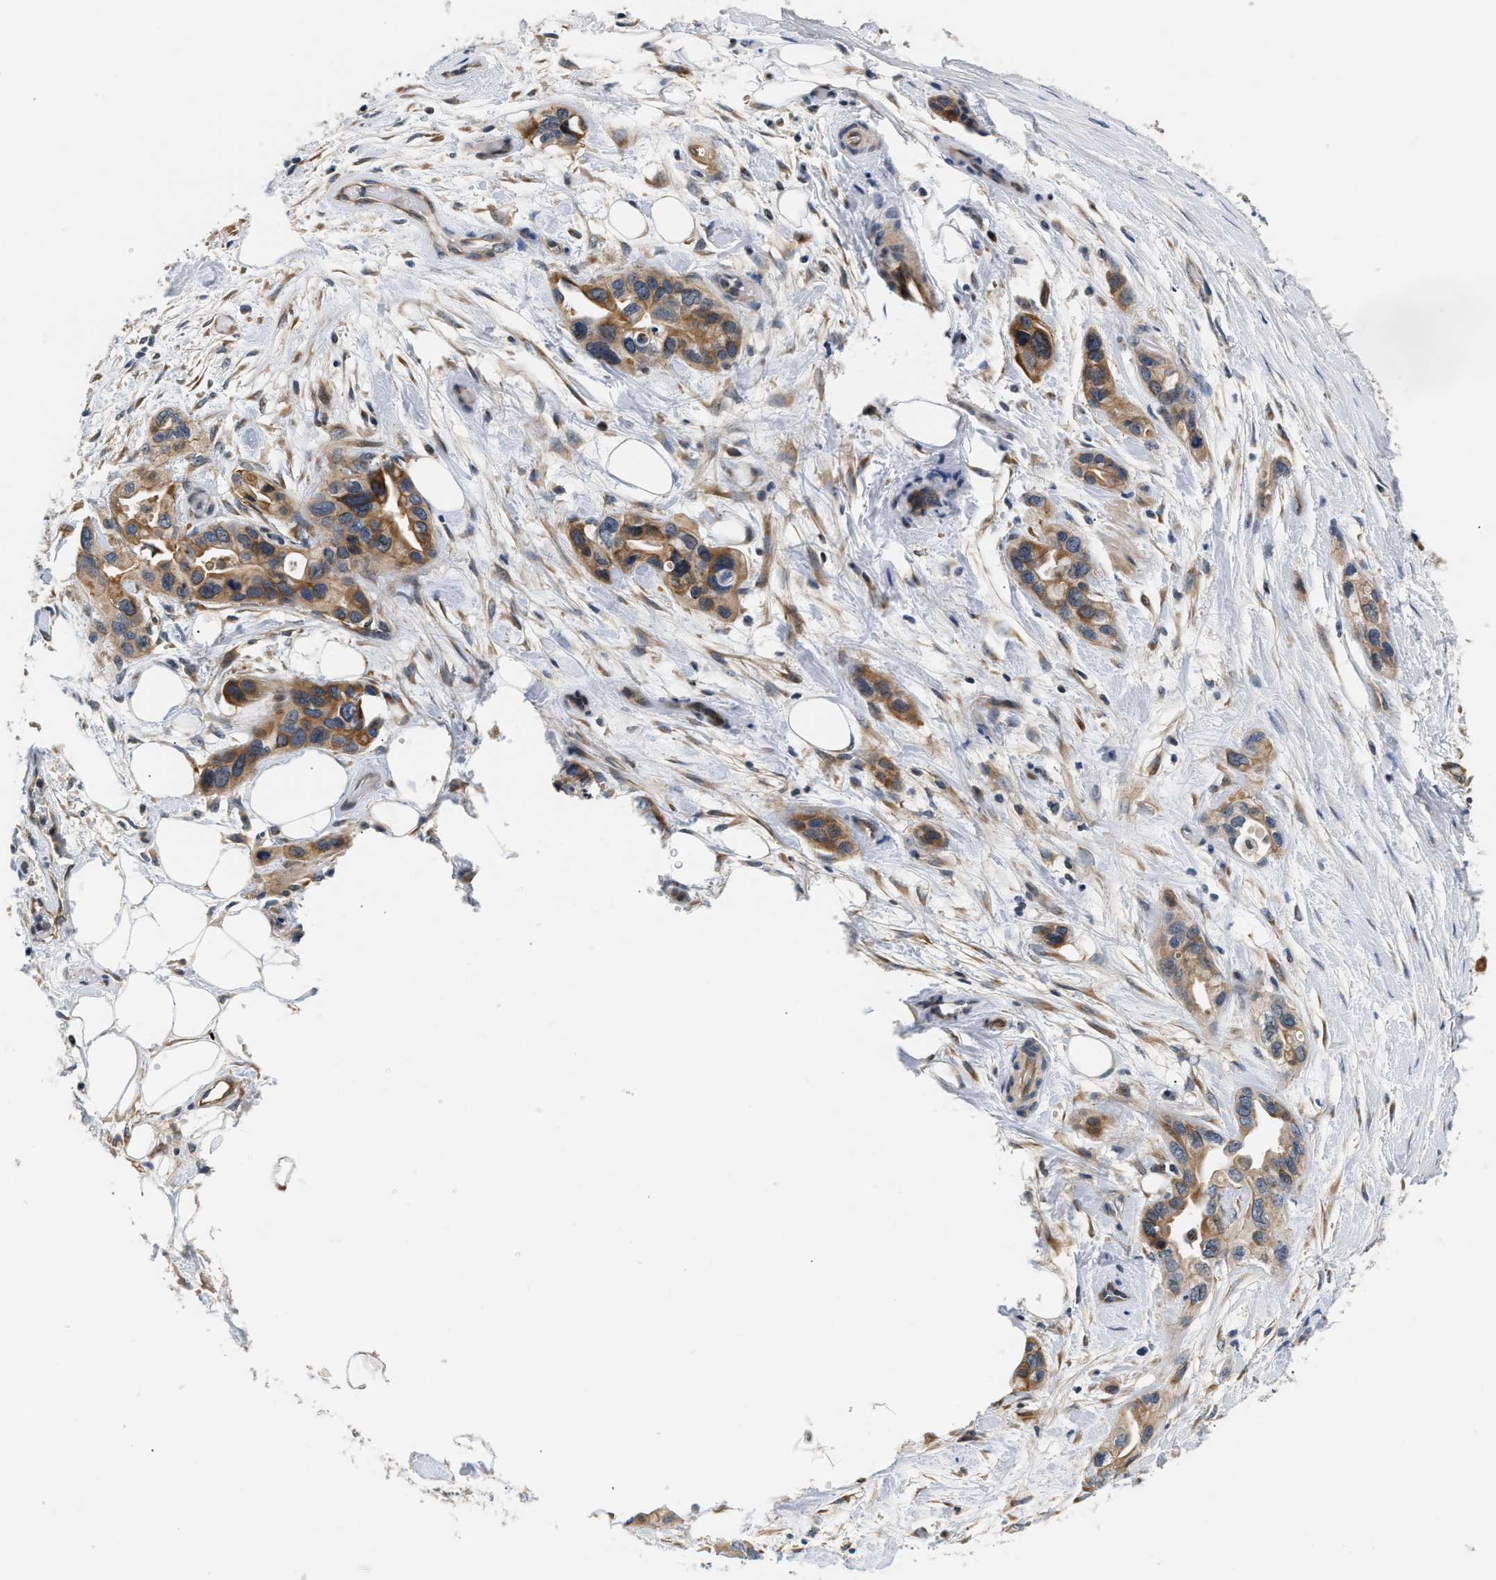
{"staining": {"intensity": "moderate", "quantity": ">75%", "location": "cytoplasmic/membranous"}, "tissue": "pancreatic cancer", "cell_type": "Tumor cells", "image_type": "cancer", "snomed": [{"axis": "morphology", "description": "Adenocarcinoma, NOS"}, {"axis": "topography", "description": "Pancreas"}], "caption": "Moderate cytoplasmic/membranous positivity for a protein is identified in approximately >75% of tumor cells of adenocarcinoma (pancreatic) using immunohistochemistry.", "gene": "TNIP2", "patient": {"sex": "female", "age": 77}}